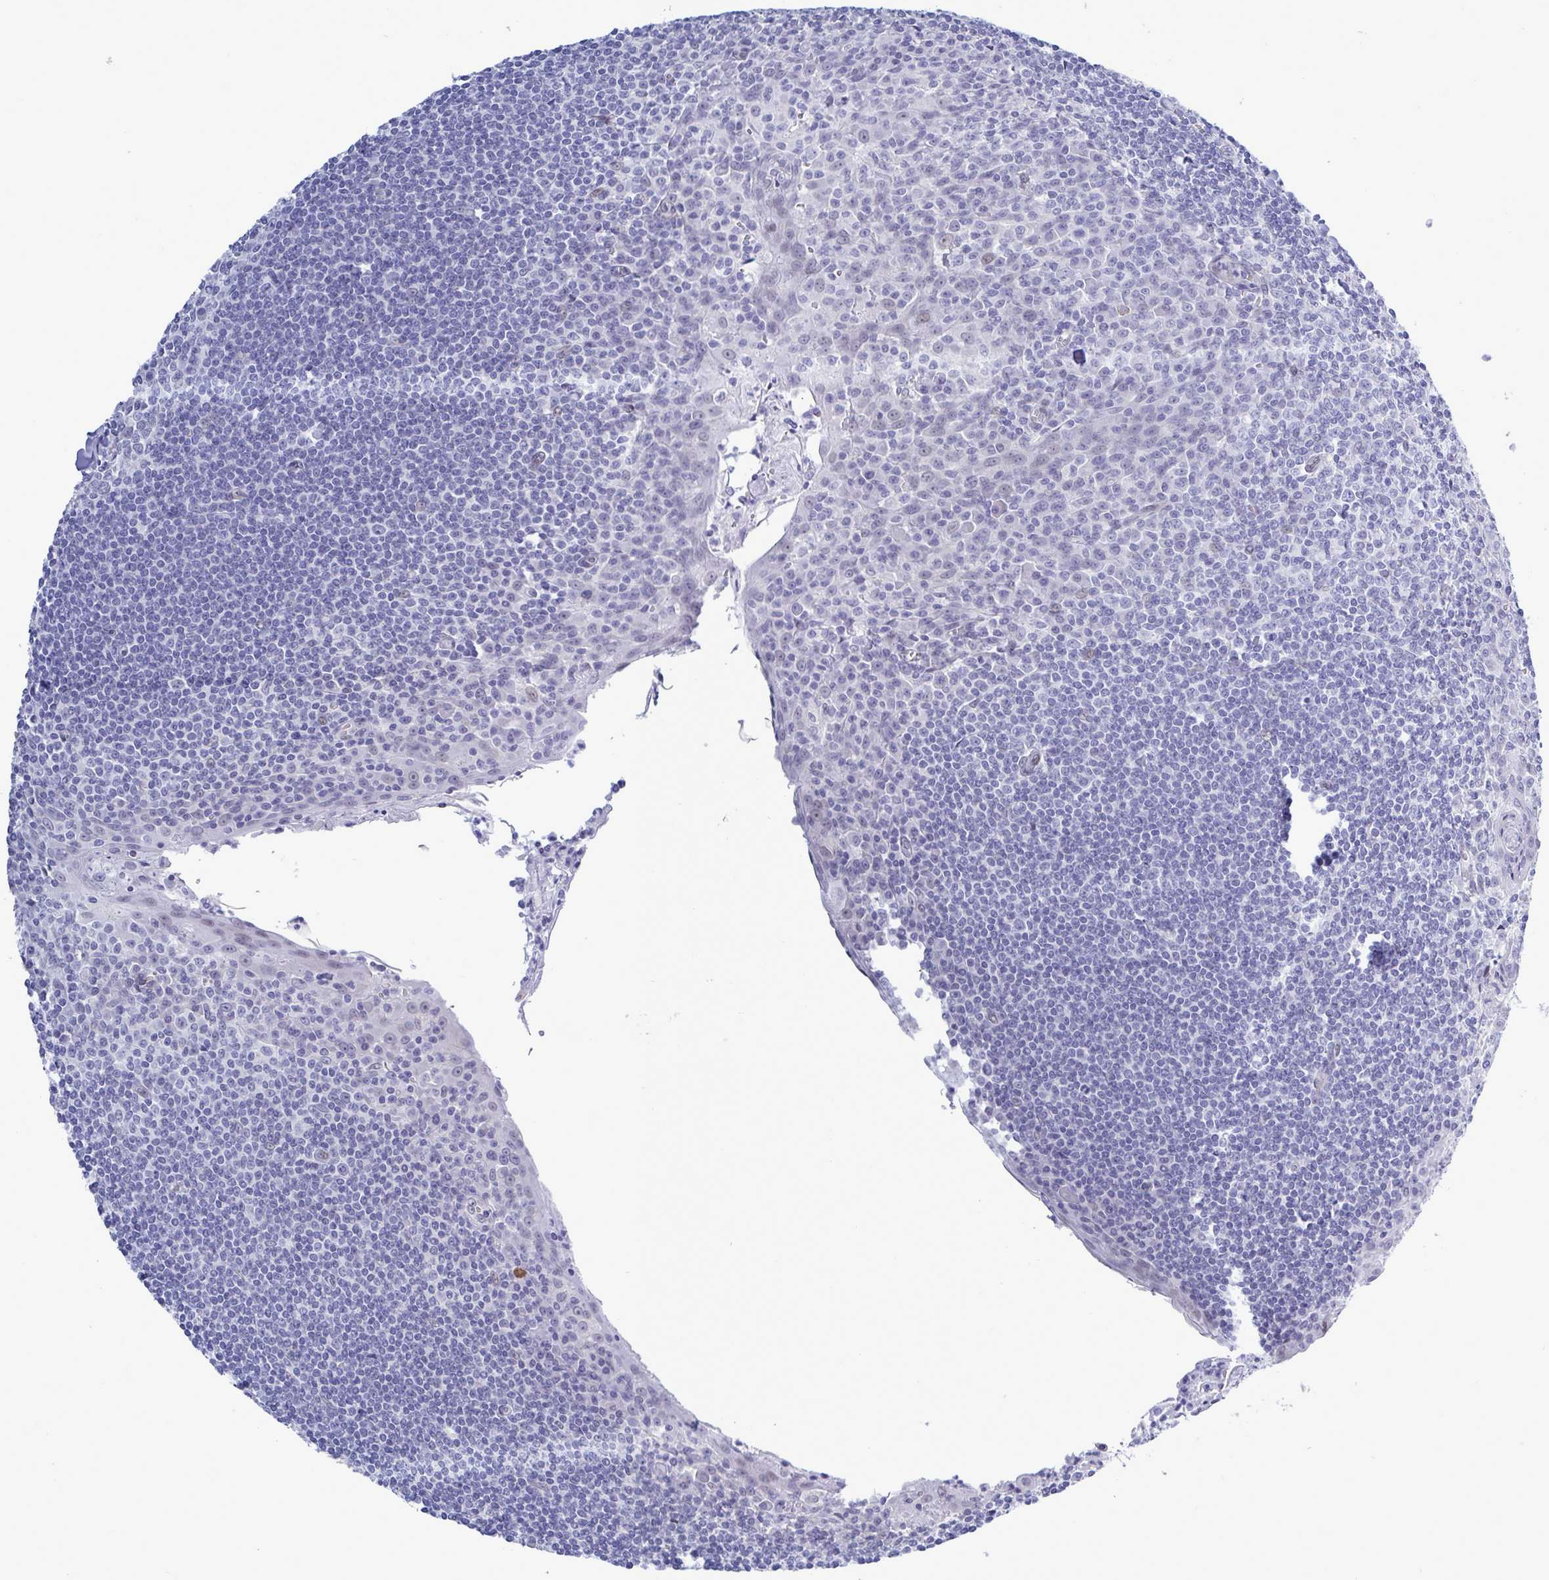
{"staining": {"intensity": "negative", "quantity": "none", "location": "none"}, "tissue": "tonsil", "cell_type": "Germinal center cells", "image_type": "normal", "snomed": [{"axis": "morphology", "description": "Normal tissue, NOS"}, {"axis": "topography", "description": "Tonsil"}], "caption": "Histopathology image shows no protein staining in germinal center cells of normal tonsil. The staining is performed using DAB brown chromogen with nuclei counter-stained in using hematoxylin.", "gene": "MFSD4A", "patient": {"sex": "male", "age": 27}}